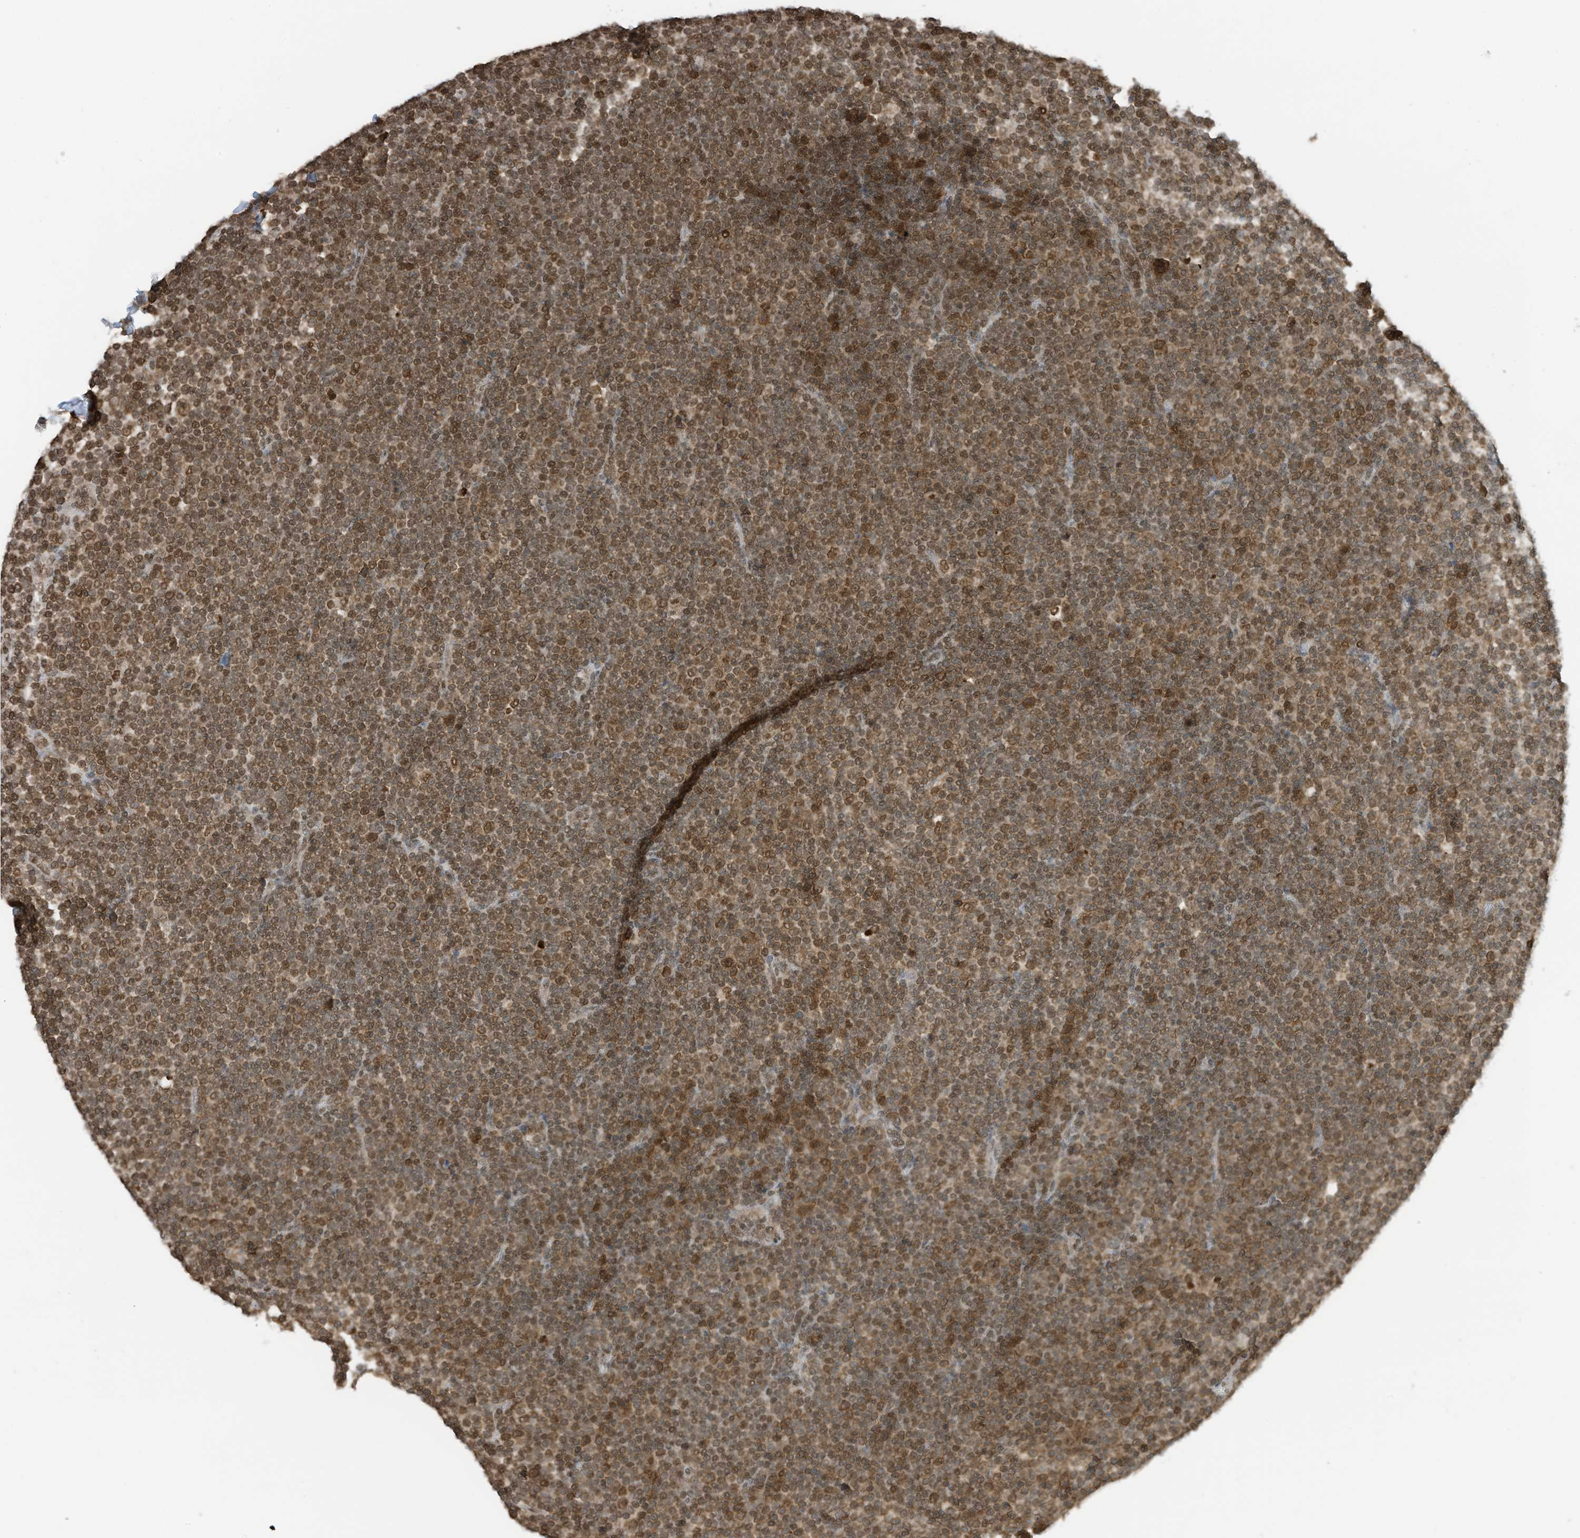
{"staining": {"intensity": "moderate", "quantity": ">75%", "location": "cytoplasmic/membranous,nuclear"}, "tissue": "lymphoma", "cell_type": "Tumor cells", "image_type": "cancer", "snomed": [{"axis": "morphology", "description": "Malignant lymphoma, non-Hodgkin's type, Low grade"}, {"axis": "topography", "description": "Lymph node"}], "caption": "Immunohistochemistry (IHC) (DAB) staining of human lymphoma exhibits moderate cytoplasmic/membranous and nuclear protein staining in about >75% of tumor cells.", "gene": "KPNB1", "patient": {"sex": "female", "age": 67}}